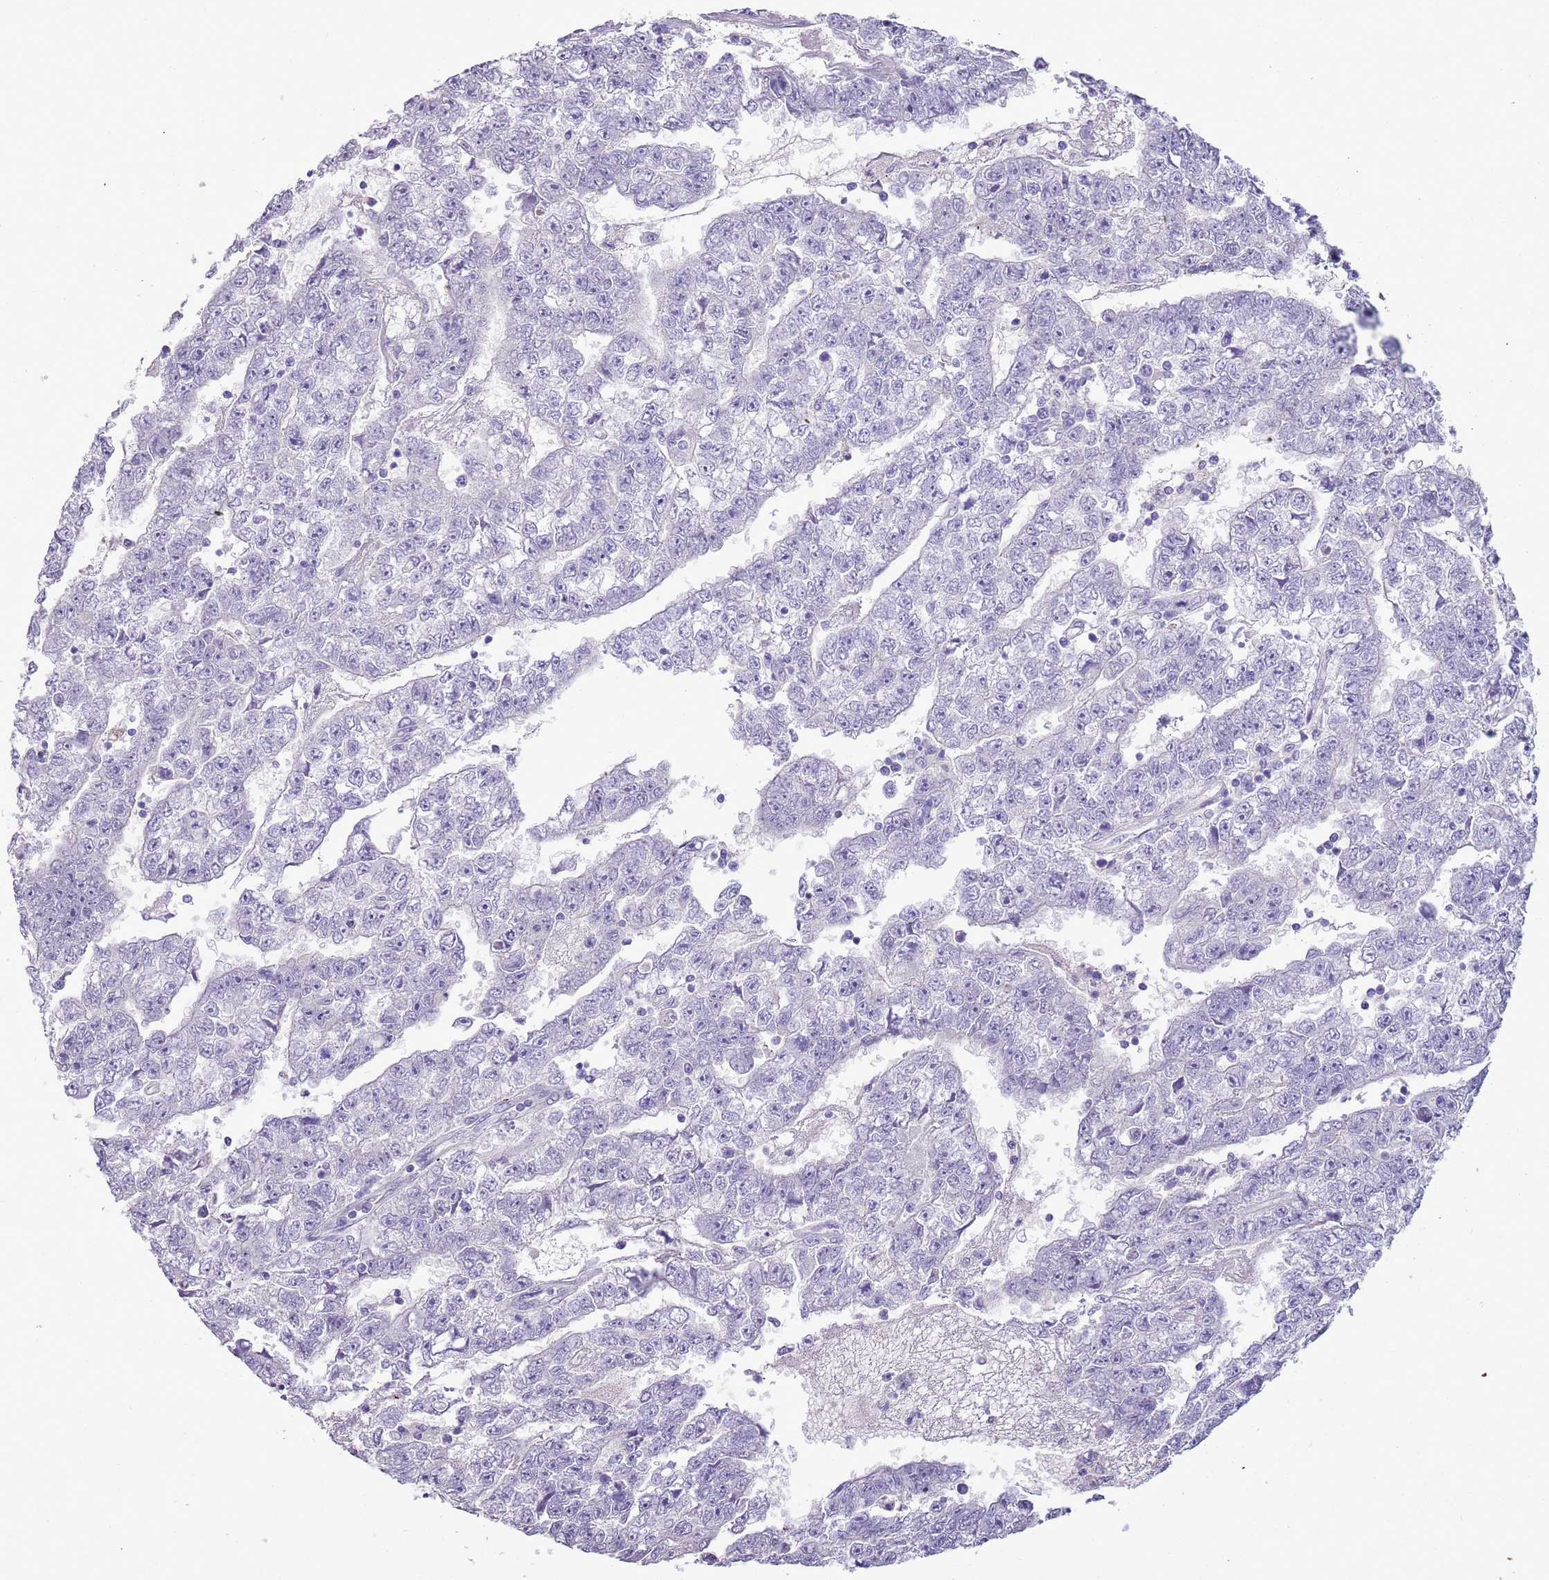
{"staining": {"intensity": "negative", "quantity": "none", "location": "none"}, "tissue": "testis cancer", "cell_type": "Tumor cells", "image_type": "cancer", "snomed": [{"axis": "morphology", "description": "Carcinoma, Embryonal, NOS"}, {"axis": "topography", "description": "Testis"}], "caption": "IHC image of neoplastic tissue: human embryonal carcinoma (testis) stained with DAB (3,3'-diaminobenzidine) demonstrates no significant protein expression in tumor cells.", "gene": "NBPF6", "patient": {"sex": "male", "age": 25}}